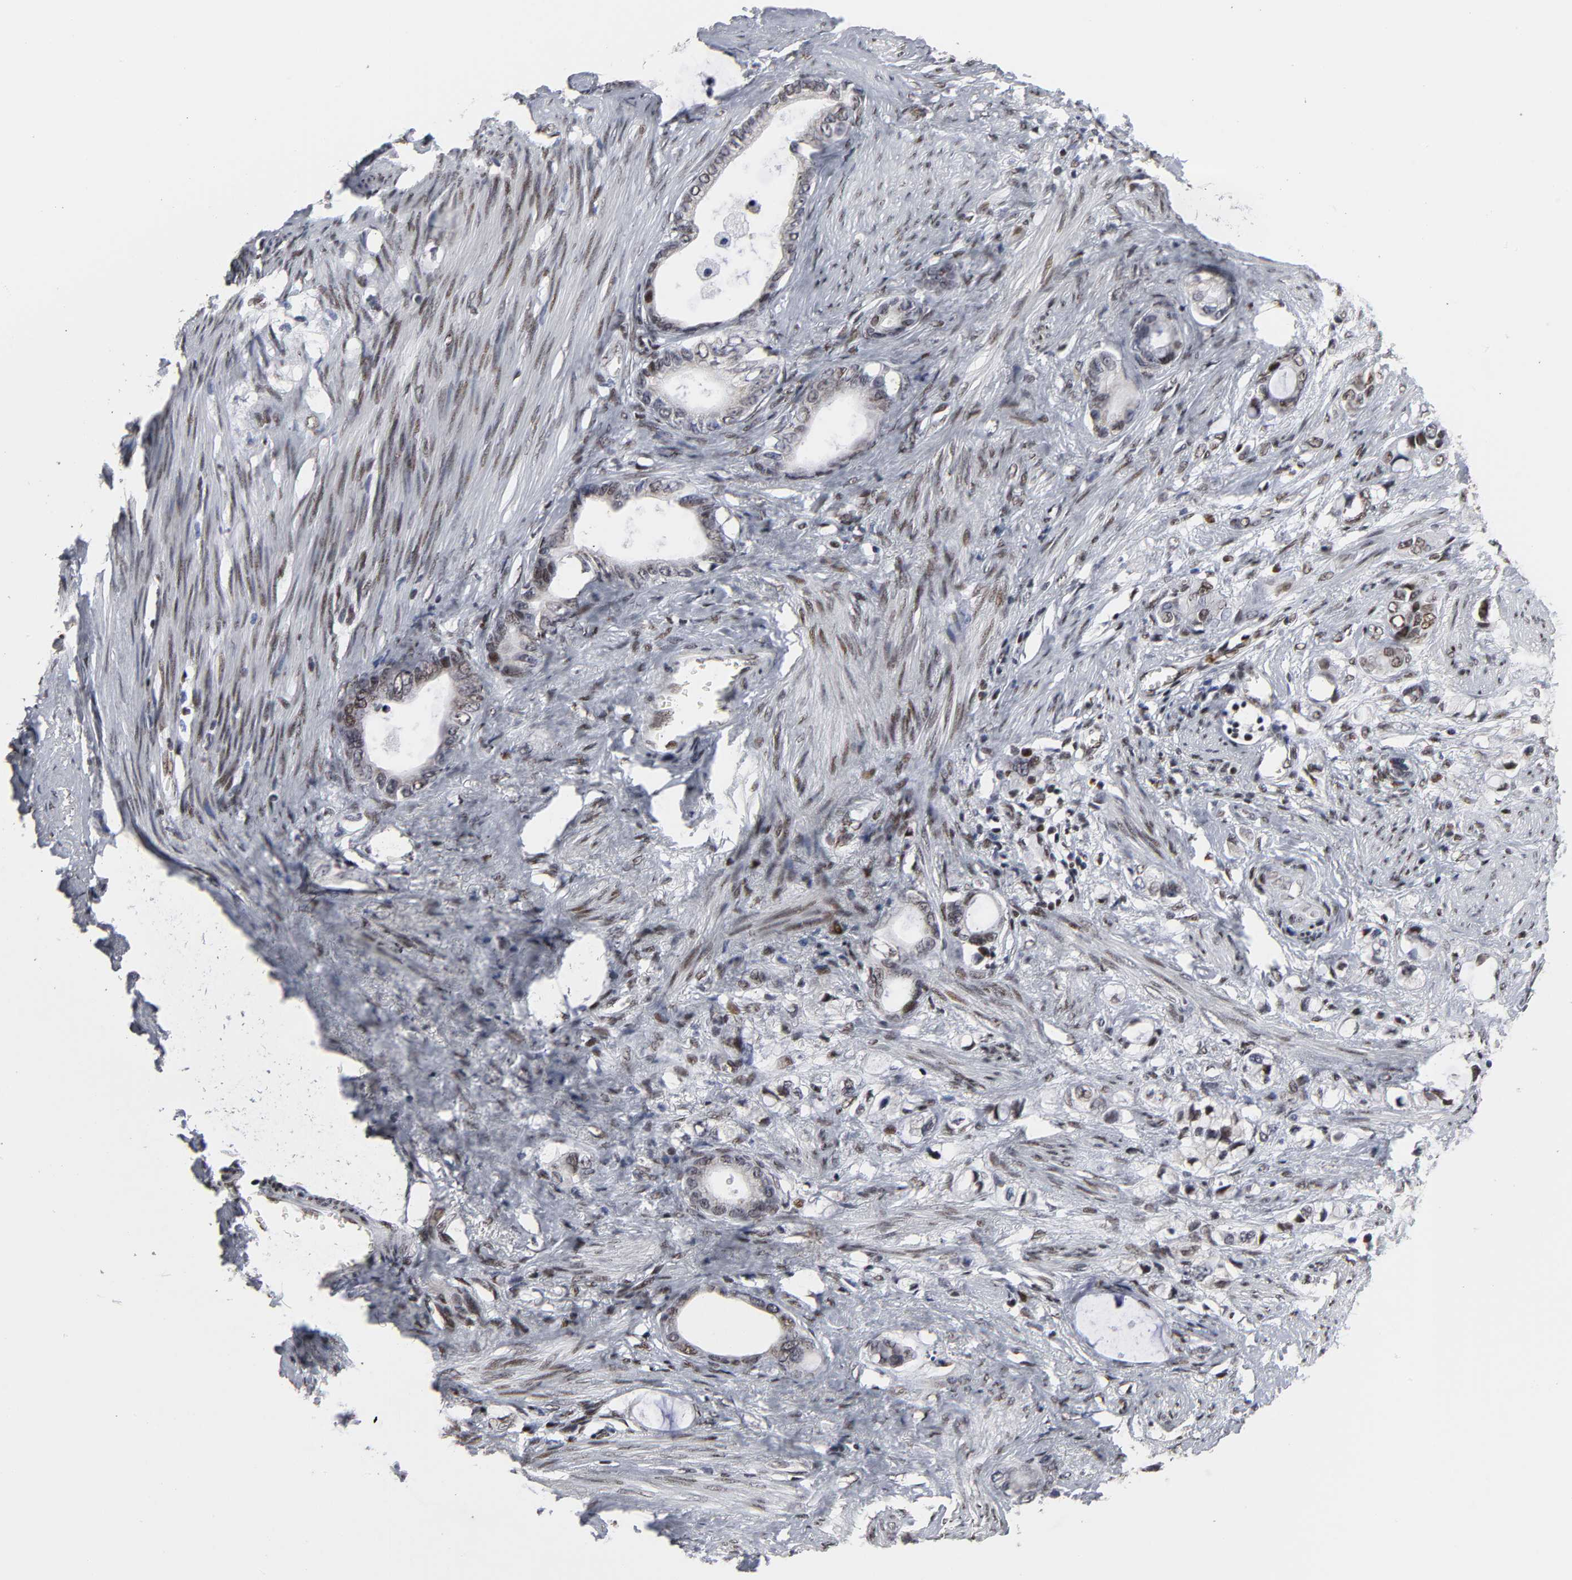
{"staining": {"intensity": "weak", "quantity": ">75%", "location": "nuclear"}, "tissue": "stomach cancer", "cell_type": "Tumor cells", "image_type": "cancer", "snomed": [{"axis": "morphology", "description": "Adenocarcinoma, NOS"}, {"axis": "topography", "description": "Stomach"}], "caption": "Protein expression analysis of stomach cancer (adenocarcinoma) shows weak nuclear staining in about >75% of tumor cells. Nuclei are stained in blue.", "gene": "CREBBP", "patient": {"sex": "female", "age": 75}}